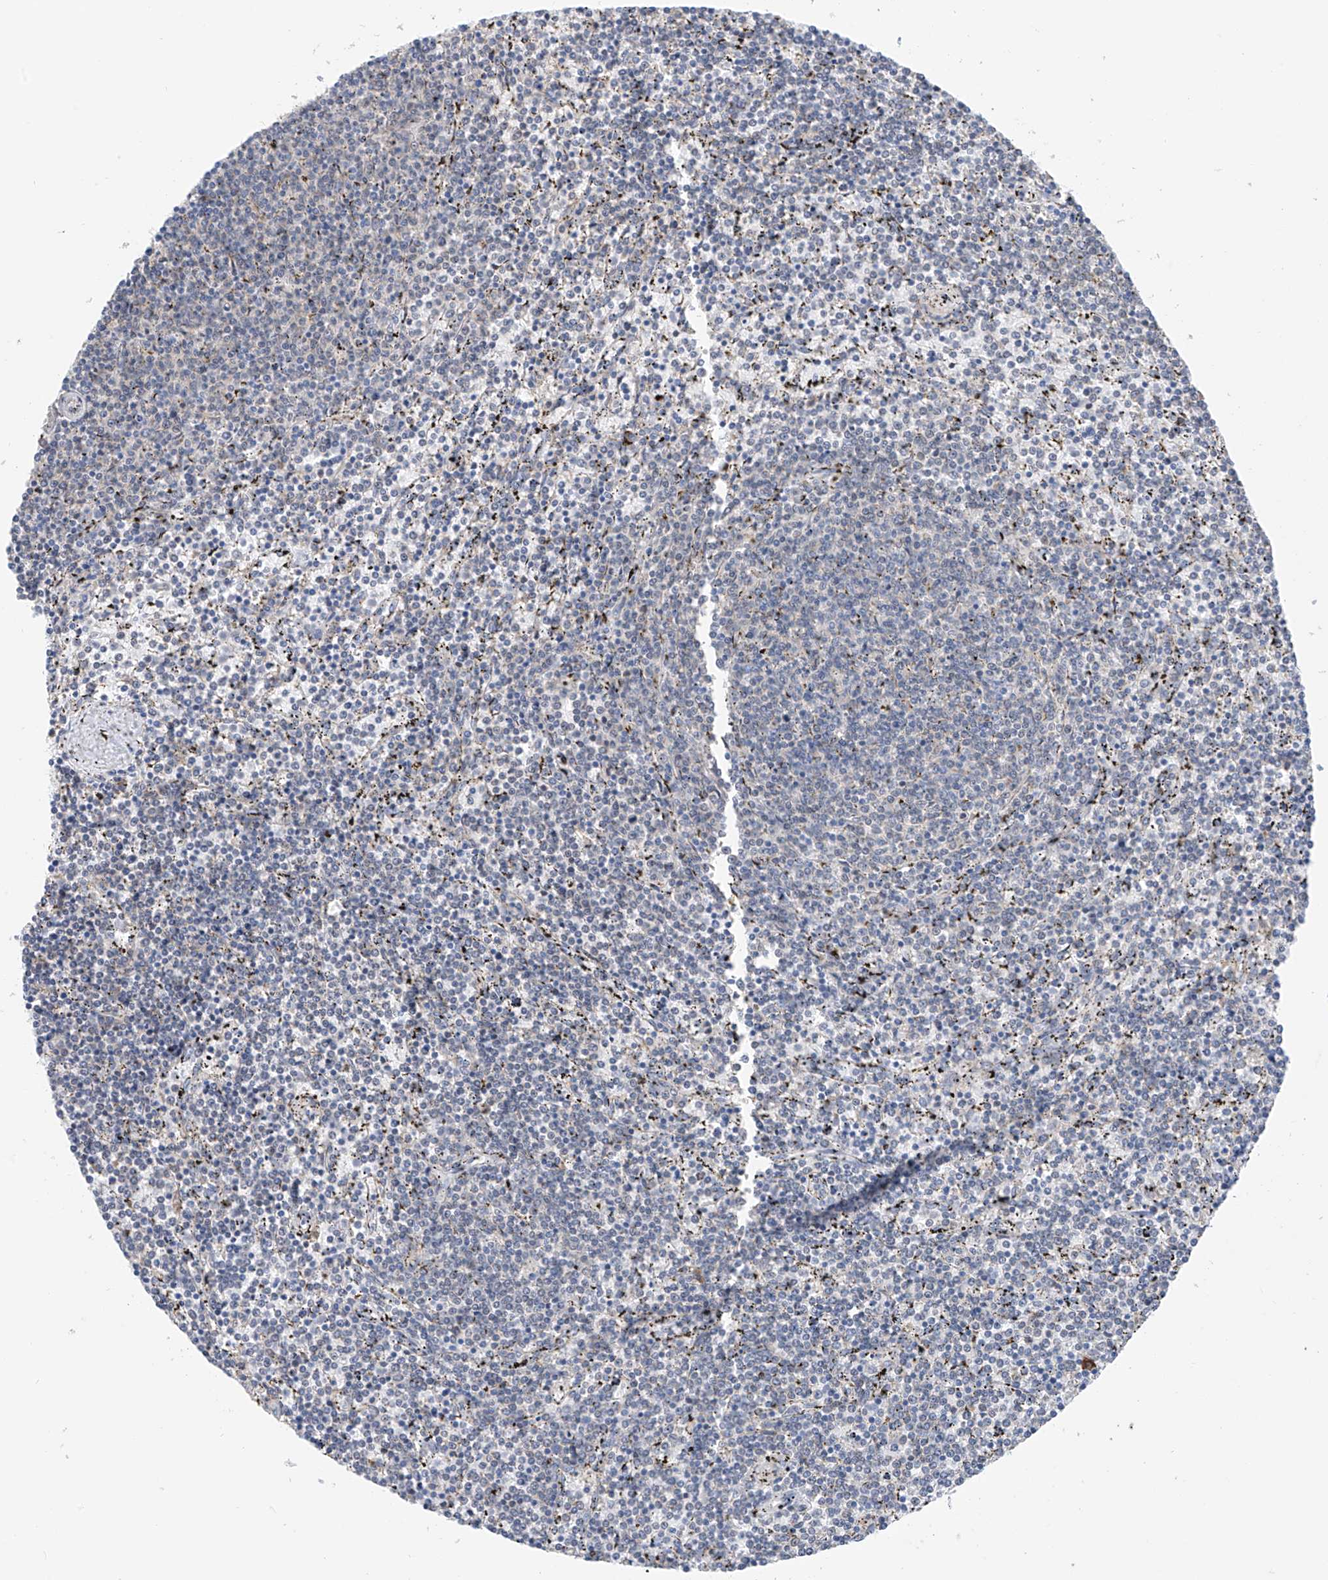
{"staining": {"intensity": "negative", "quantity": "none", "location": "none"}, "tissue": "lymphoma", "cell_type": "Tumor cells", "image_type": "cancer", "snomed": [{"axis": "morphology", "description": "Malignant lymphoma, non-Hodgkin's type, Low grade"}, {"axis": "topography", "description": "Spleen"}], "caption": "High power microscopy photomicrograph of an immunohistochemistry micrograph of malignant lymphoma, non-Hodgkin's type (low-grade), revealing no significant expression in tumor cells. (DAB IHC, high magnification).", "gene": "REC8", "patient": {"sex": "female", "age": 50}}